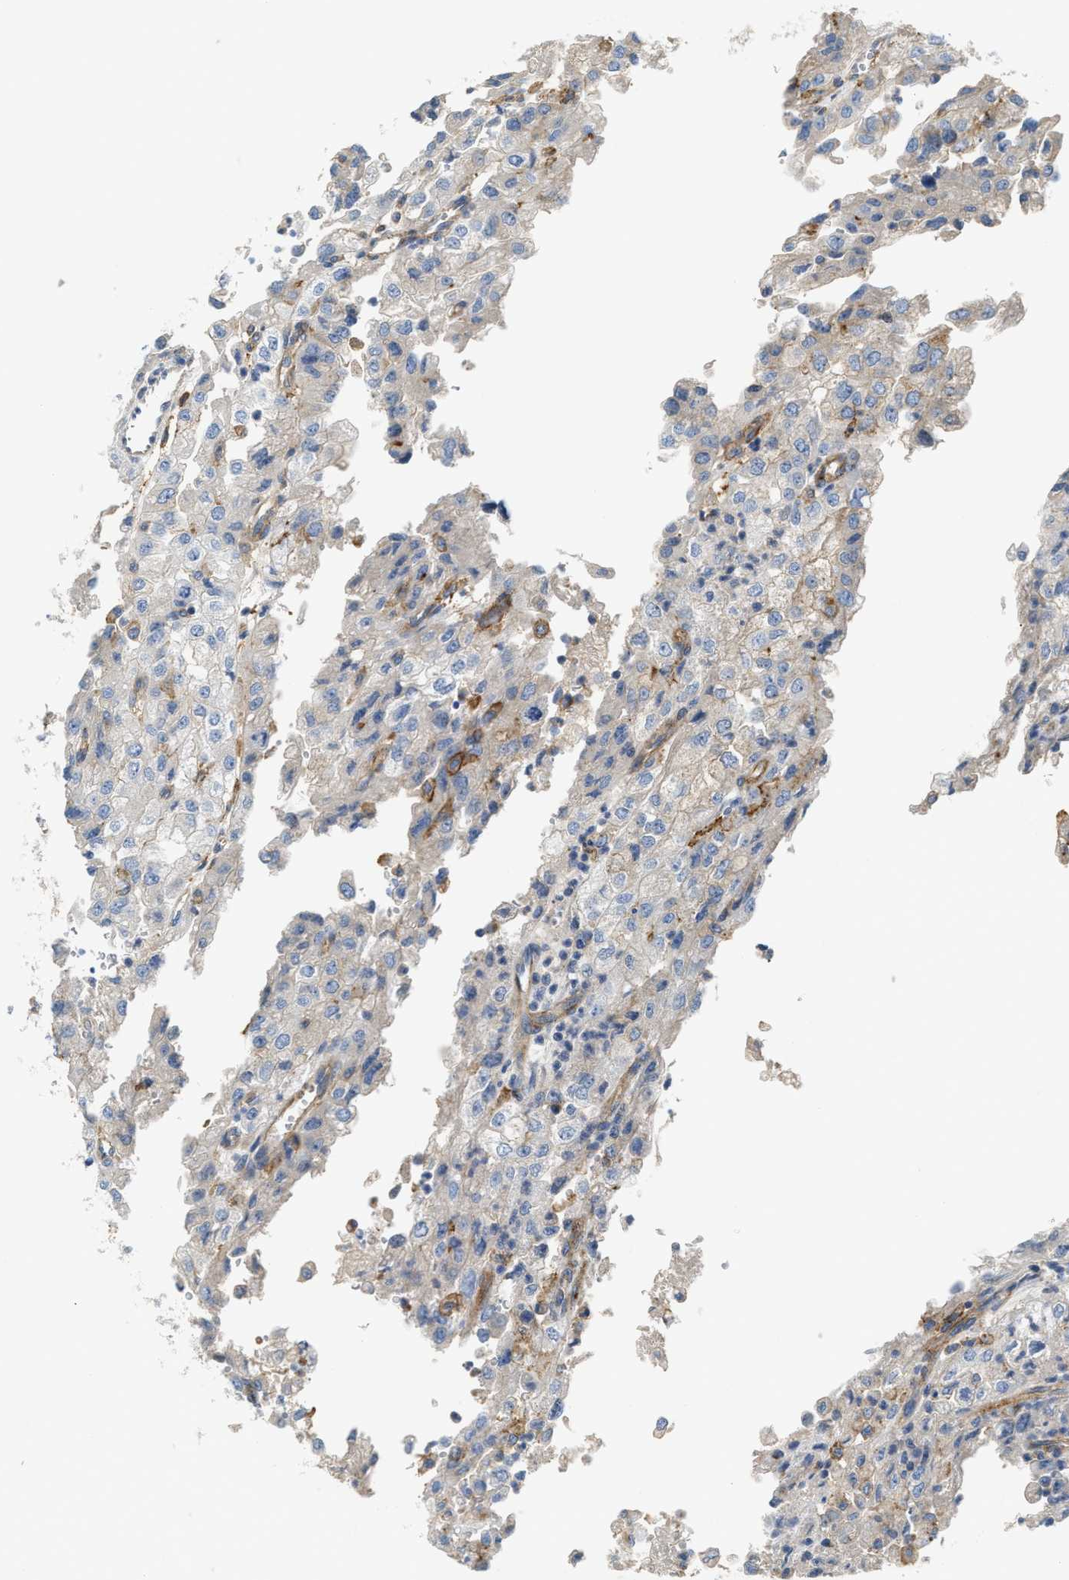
{"staining": {"intensity": "negative", "quantity": "none", "location": "none"}, "tissue": "renal cancer", "cell_type": "Tumor cells", "image_type": "cancer", "snomed": [{"axis": "morphology", "description": "Adenocarcinoma, NOS"}, {"axis": "topography", "description": "Kidney"}], "caption": "This is a micrograph of immunohistochemistry (IHC) staining of renal adenocarcinoma, which shows no staining in tumor cells.", "gene": "NSUN7", "patient": {"sex": "female", "age": 54}}